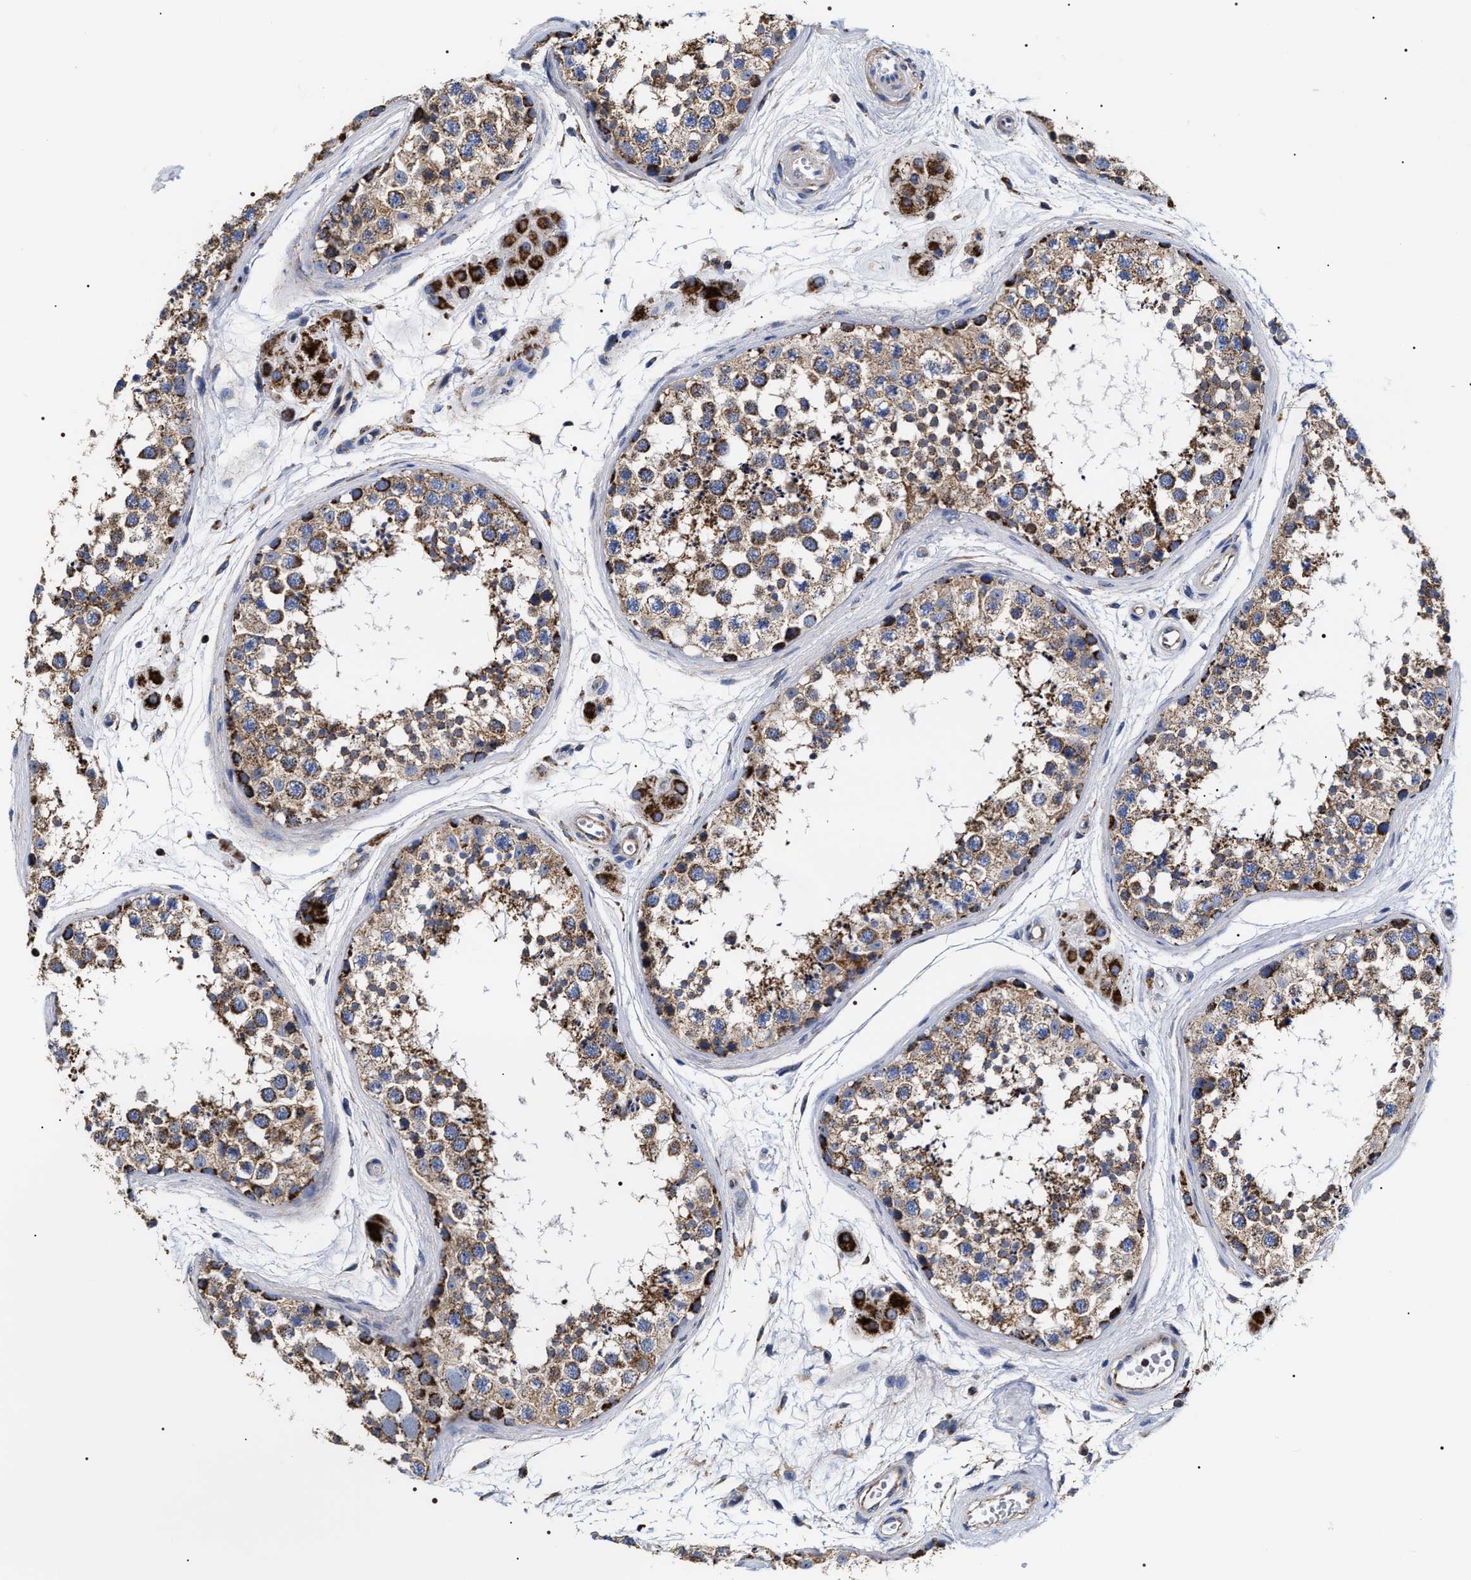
{"staining": {"intensity": "strong", "quantity": ">75%", "location": "cytoplasmic/membranous"}, "tissue": "testis", "cell_type": "Cells in seminiferous ducts", "image_type": "normal", "snomed": [{"axis": "morphology", "description": "Normal tissue, NOS"}, {"axis": "topography", "description": "Testis"}], "caption": "Protein staining of benign testis exhibits strong cytoplasmic/membranous positivity in approximately >75% of cells in seminiferous ducts. Using DAB (3,3'-diaminobenzidine) (brown) and hematoxylin (blue) stains, captured at high magnification using brightfield microscopy.", "gene": "COG5", "patient": {"sex": "male", "age": 56}}